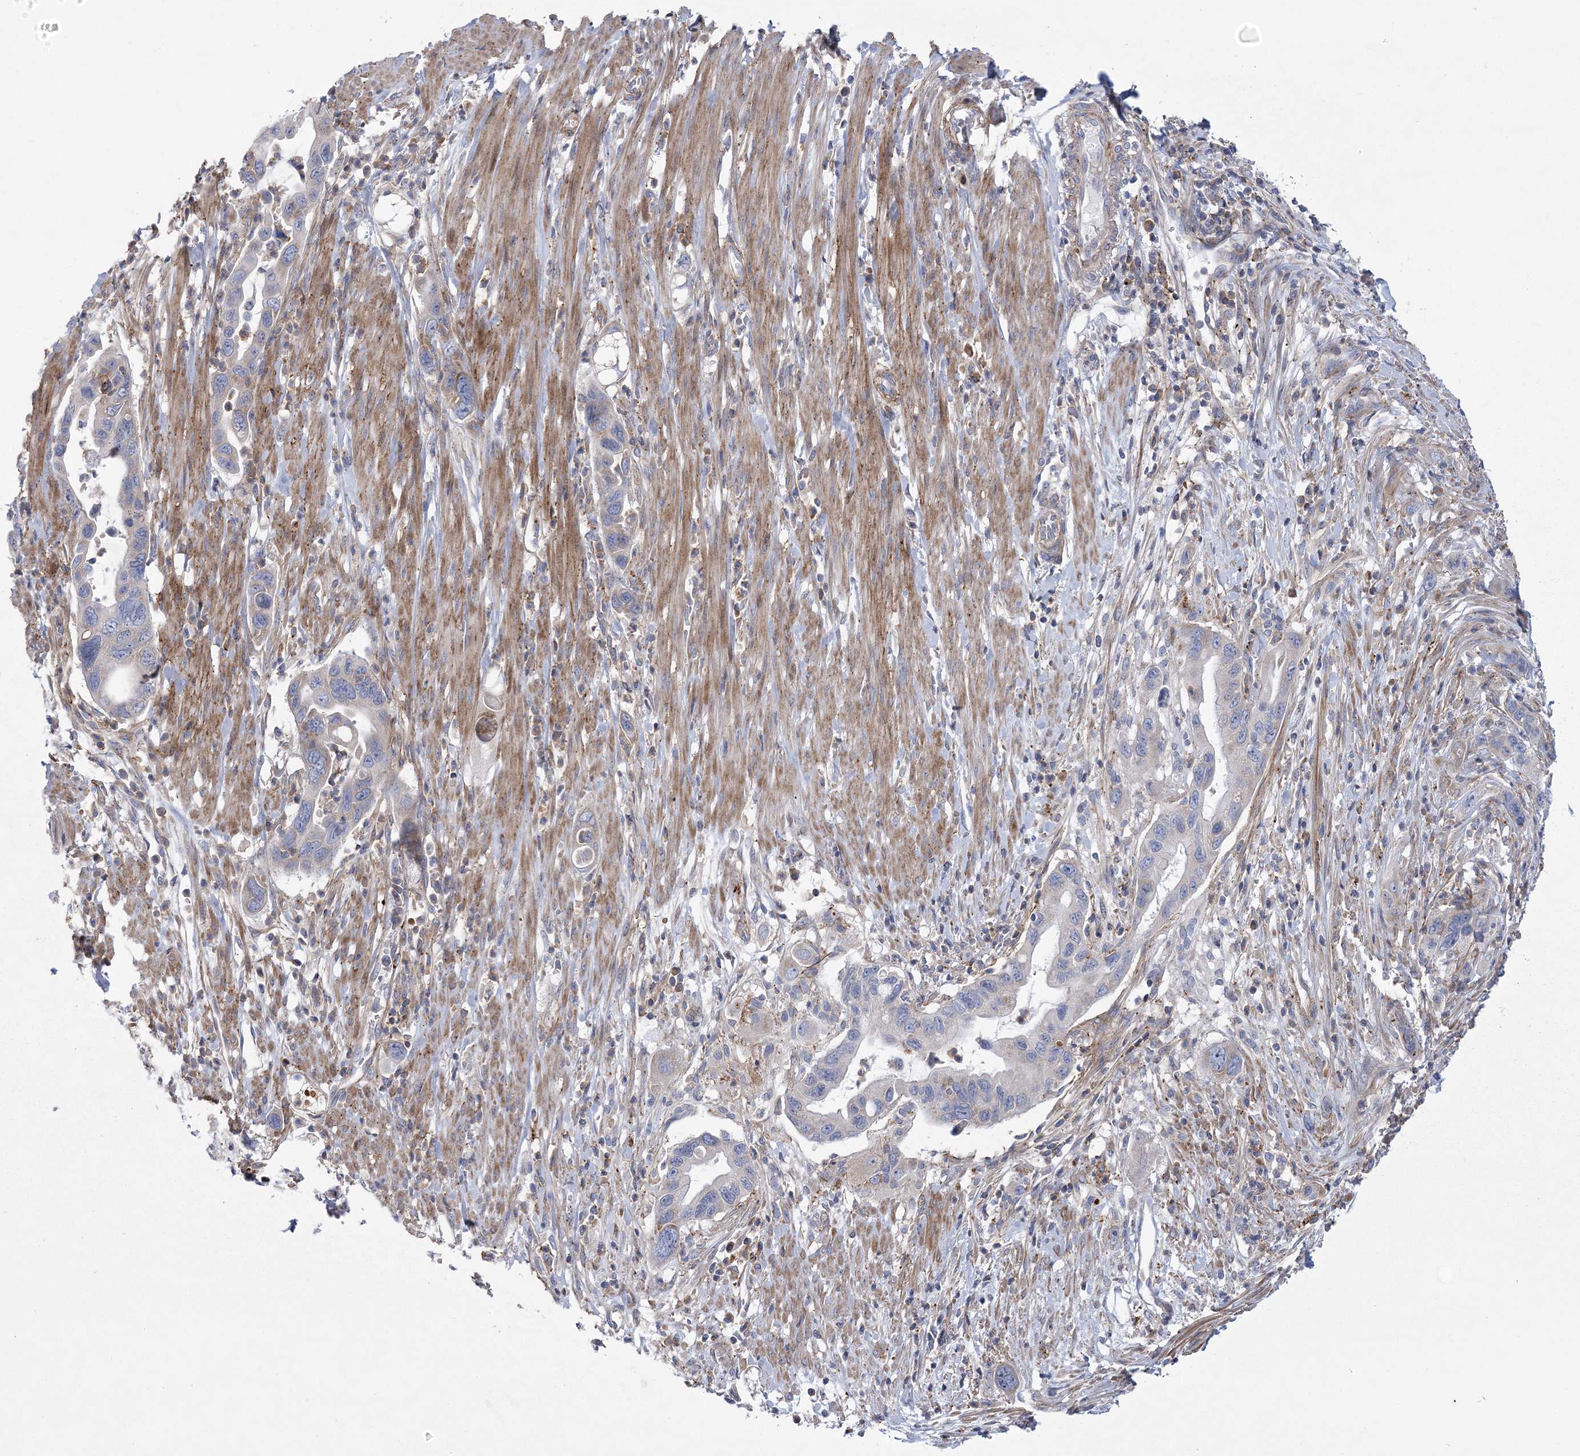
{"staining": {"intensity": "negative", "quantity": "none", "location": "none"}, "tissue": "pancreatic cancer", "cell_type": "Tumor cells", "image_type": "cancer", "snomed": [{"axis": "morphology", "description": "Adenocarcinoma, NOS"}, {"axis": "topography", "description": "Pancreas"}], "caption": "There is no significant expression in tumor cells of pancreatic cancer.", "gene": "ARSJ", "patient": {"sex": "female", "age": 71}}